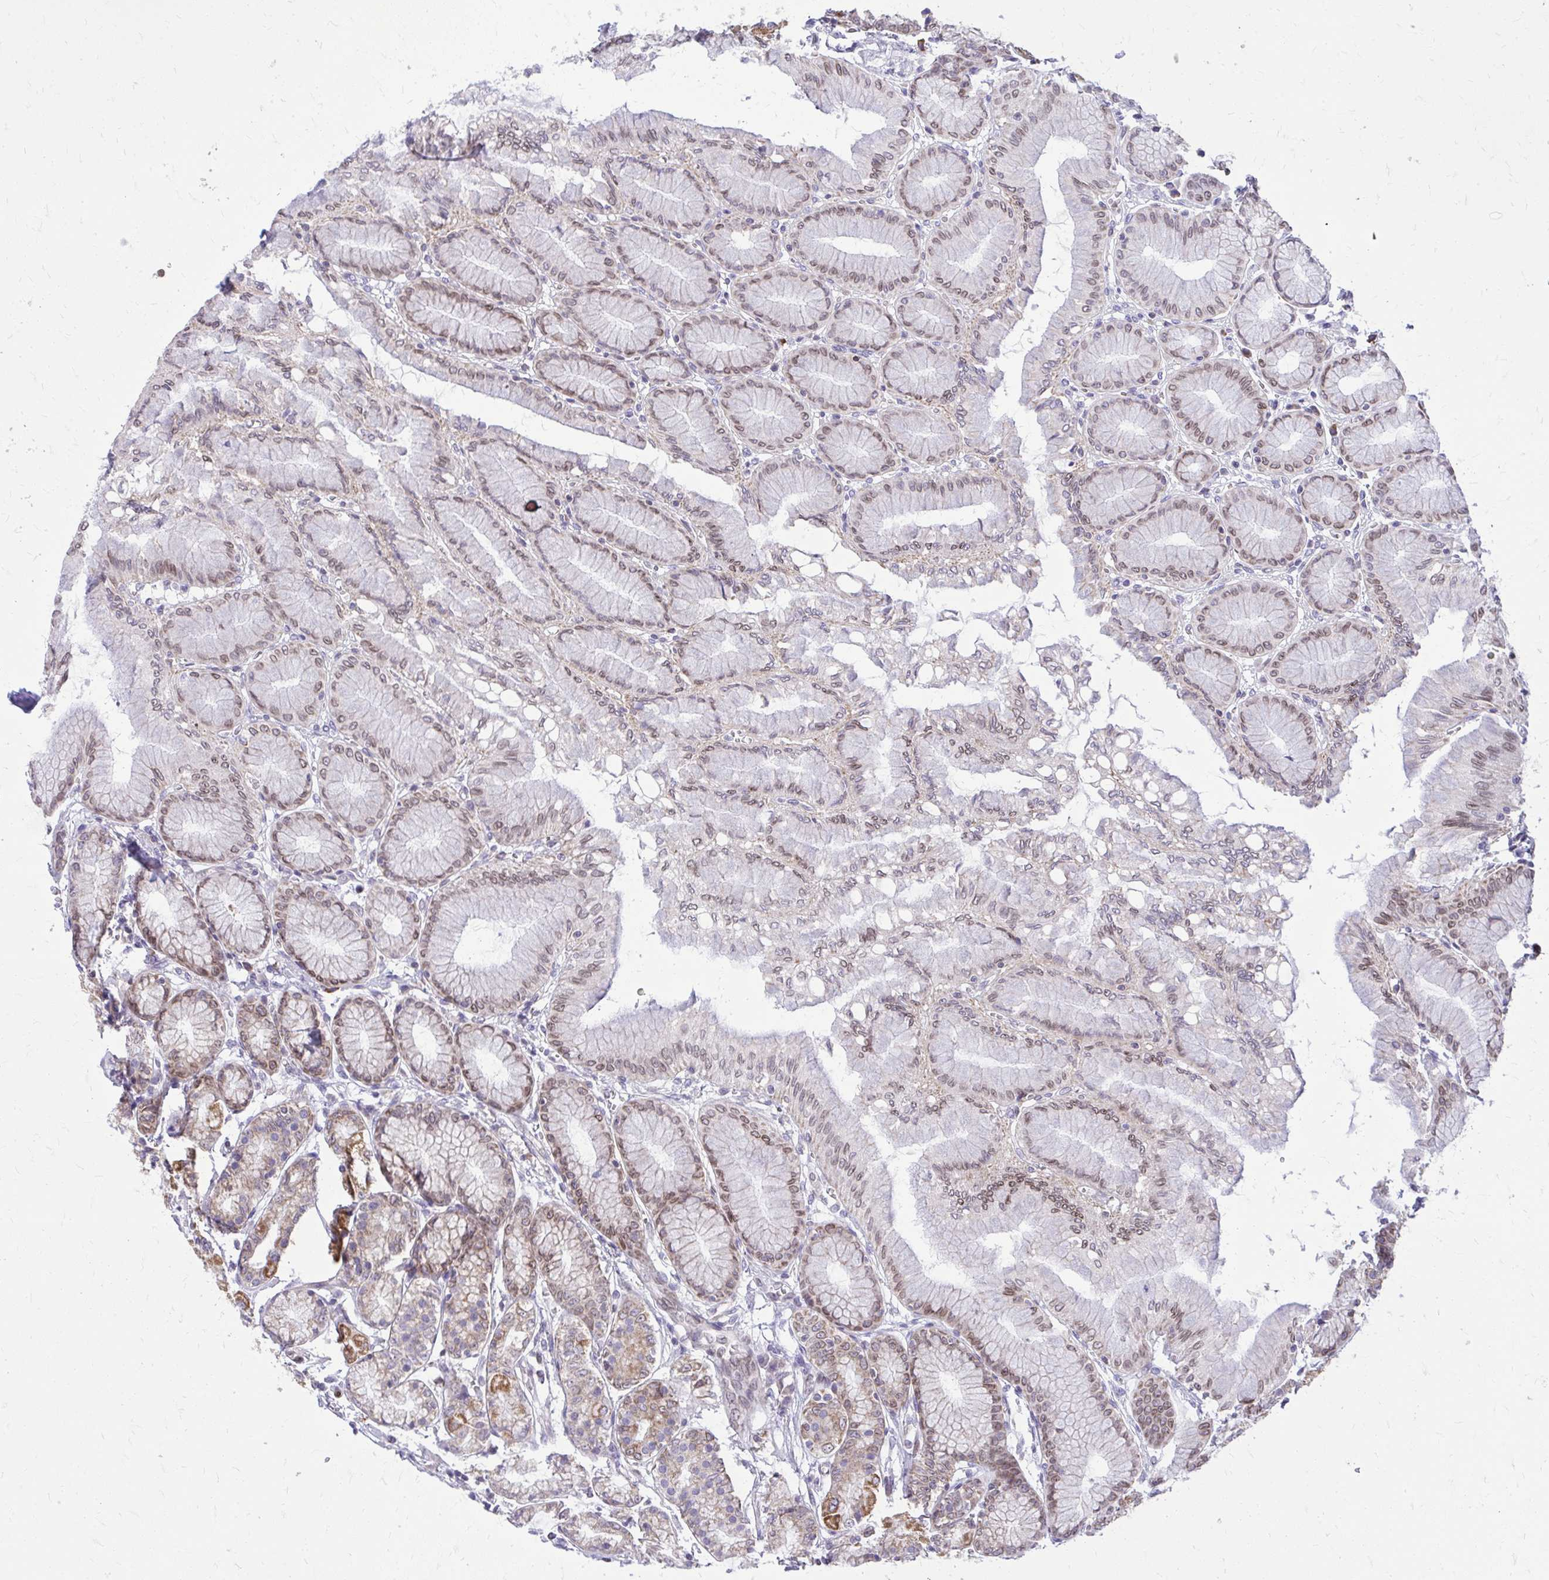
{"staining": {"intensity": "moderate", "quantity": "25%-75%", "location": "cytoplasmic/membranous,nuclear"}, "tissue": "stomach", "cell_type": "Glandular cells", "image_type": "normal", "snomed": [{"axis": "morphology", "description": "Normal tissue, NOS"}, {"axis": "topography", "description": "Stomach"}, {"axis": "topography", "description": "Stomach, lower"}], "caption": "IHC of normal stomach exhibits medium levels of moderate cytoplasmic/membranous,nuclear positivity in about 25%-75% of glandular cells. (Stains: DAB (3,3'-diaminobenzidine) in brown, nuclei in blue, Microscopy: brightfield microscopy at high magnification).", "gene": "RPS6KA2", "patient": {"sex": "male", "age": 76}}